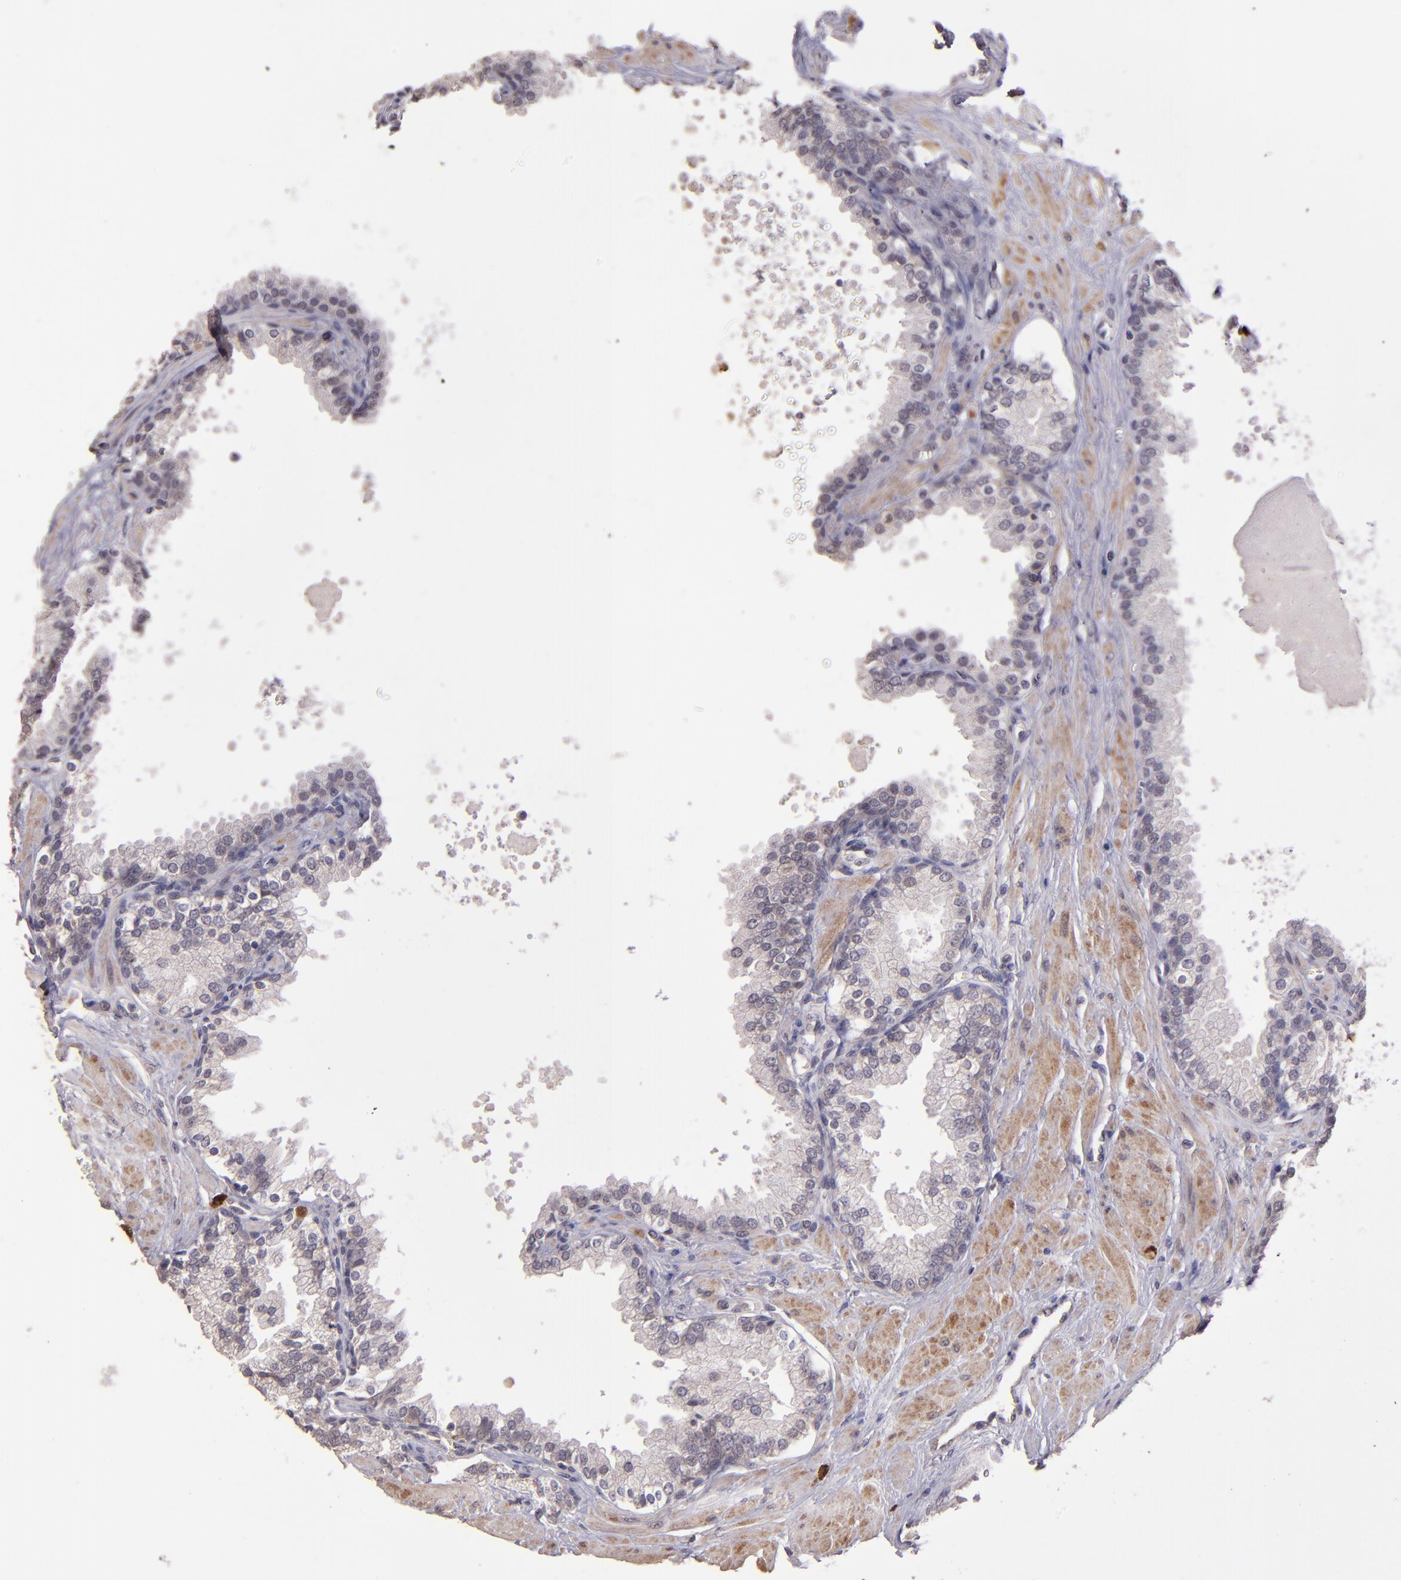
{"staining": {"intensity": "negative", "quantity": "none", "location": "none"}, "tissue": "prostate", "cell_type": "Glandular cells", "image_type": "normal", "snomed": [{"axis": "morphology", "description": "Normal tissue, NOS"}, {"axis": "topography", "description": "Prostate"}], "caption": "A high-resolution photomicrograph shows immunohistochemistry staining of benign prostate, which shows no significant staining in glandular cells.", "gene": "TAF7L", "patient": {"sex": "male", "age": 51}}